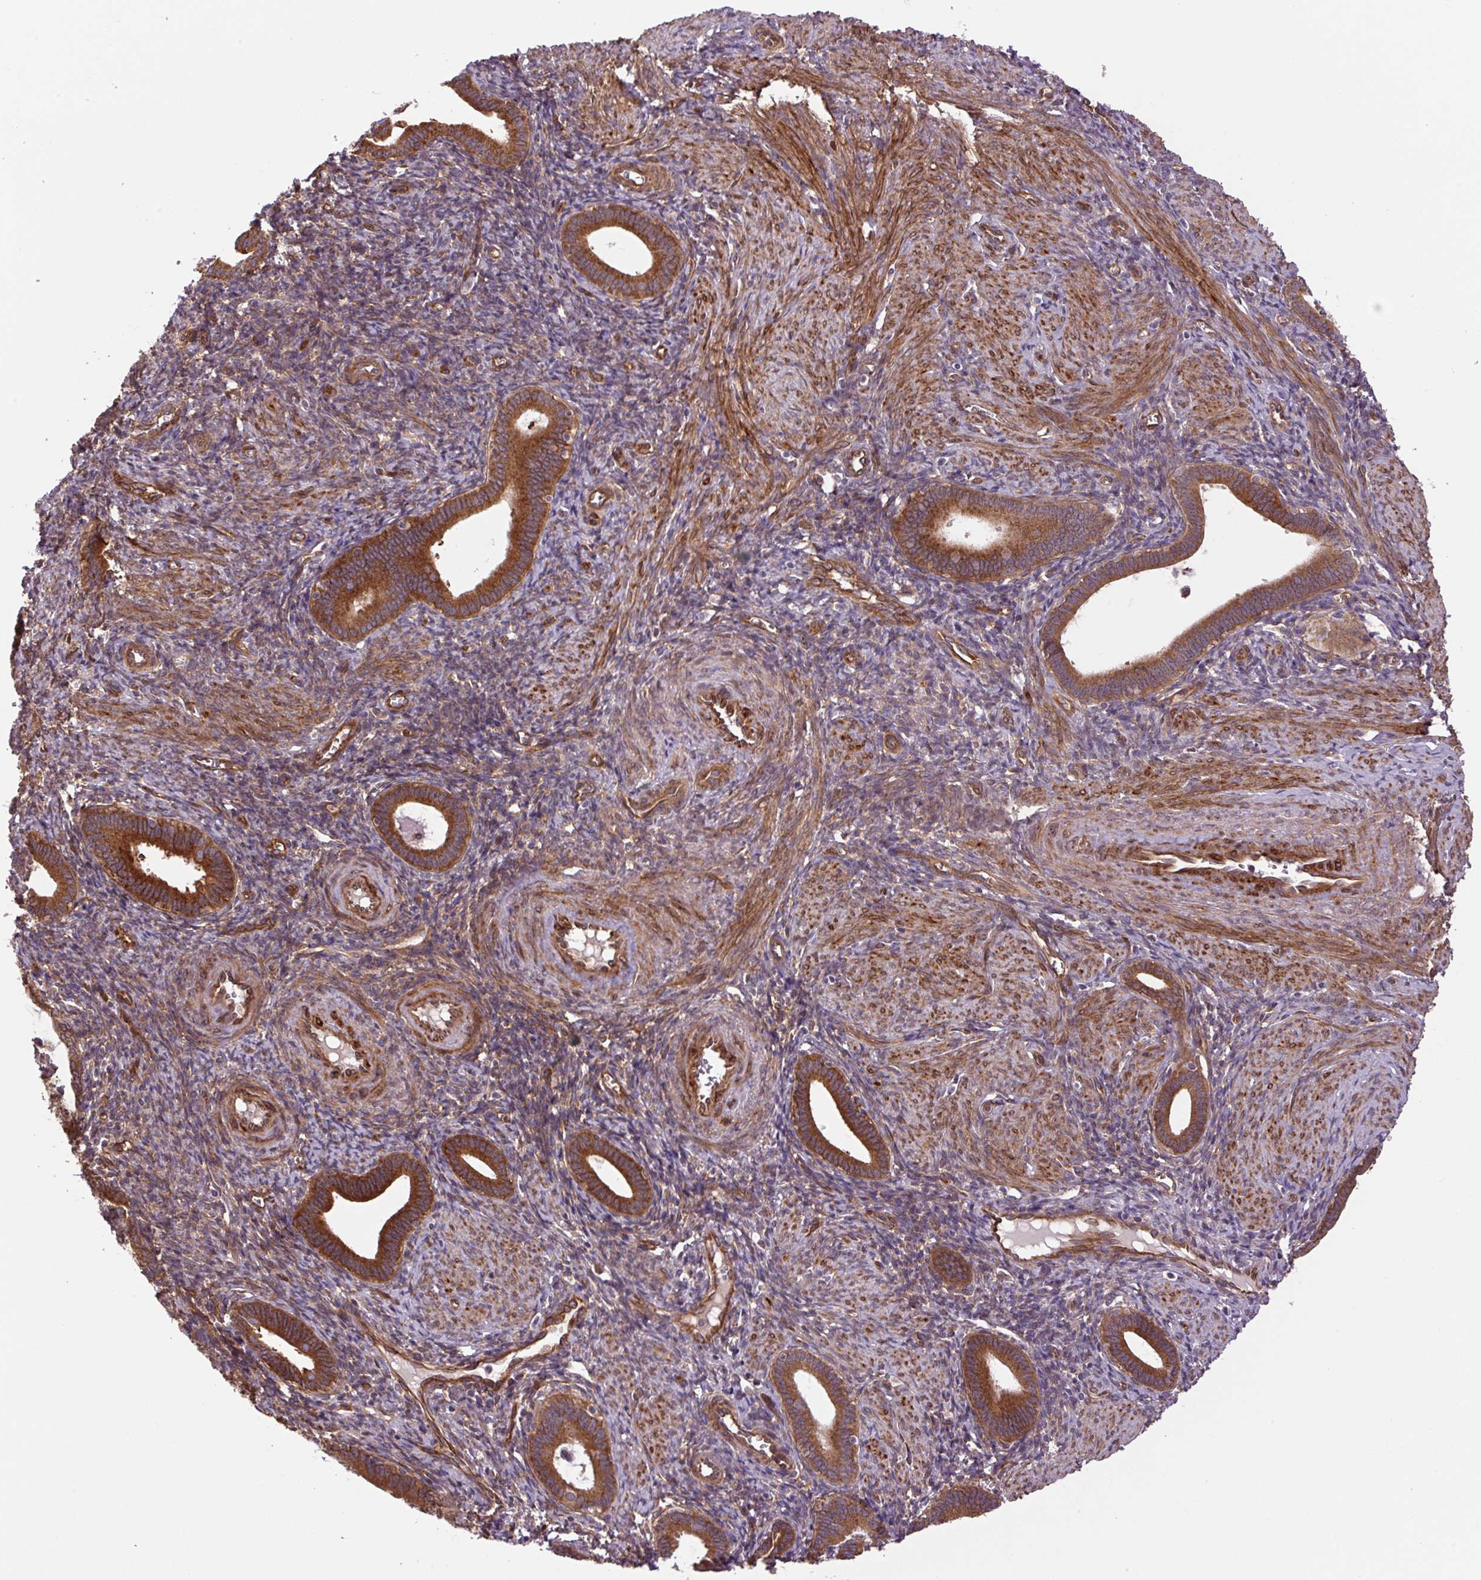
{"staining": {"intensity": "moderate", "quantity": "<25%", "location": "cytoplasmic/membranous"}, "tissue": "endometrium", "cell_type": "Cells in endometrial stroma", "image_type": "normal", "snomed": [{"axis": "morphology", "description": "Normal tissue, NOS"}, {"axis": "topography", "description": "Endometrium"}], "caption": "DAB immunohistochemical staining of unremarkable endometrium reveals moderate cytoplasmic/membranous protein positivity in about <25% of cells in endometrial stroma. (DAB = brown stain, brightfield microscopy at high magnification).", "gene": "SEPTIN10", "patient": {"sex": "female", "age": 41}}